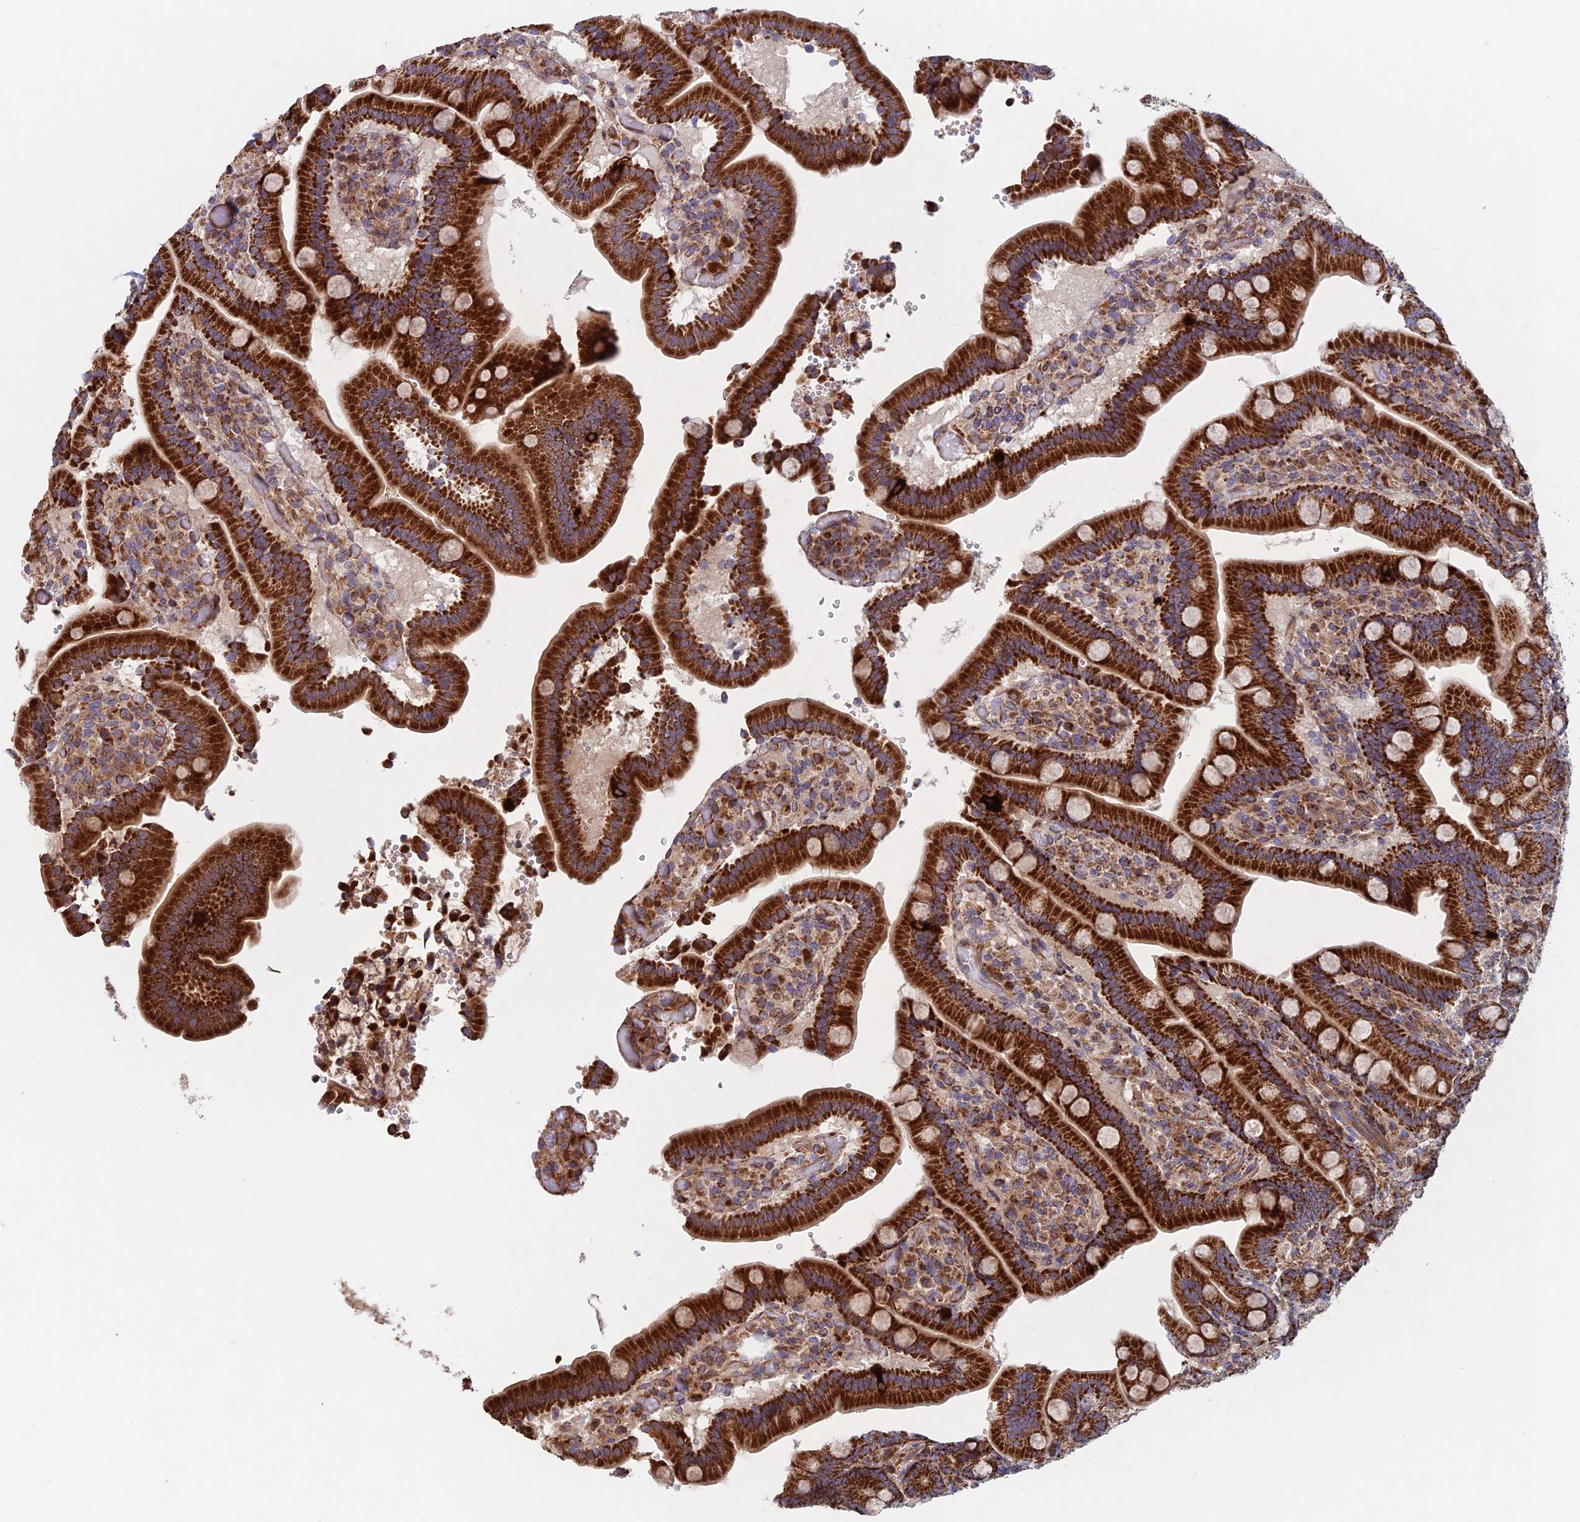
{"staining": {"intensity": "strong", "quantity": ">75%", "location": "cytoplasmic/membranous"}, "tissue": "duodenum", "cell_type": "Glandular cells", "image_type": "normal", "snomed": [{"axis": "morphology", "description": "Normal tissue, NOS"}, {"axis": "topography", "description": "Duodenum"}], "caption": "This image reveals normal duodenum stained with immunohistochemistry to label a protein in brown. The cytoplasmic/membranous of glandular cells show strong positivity for the protein. Nuclei are counter-stained blue.", "gene": "MRPL1", "patient": {"sex": "female", "age": 62}}